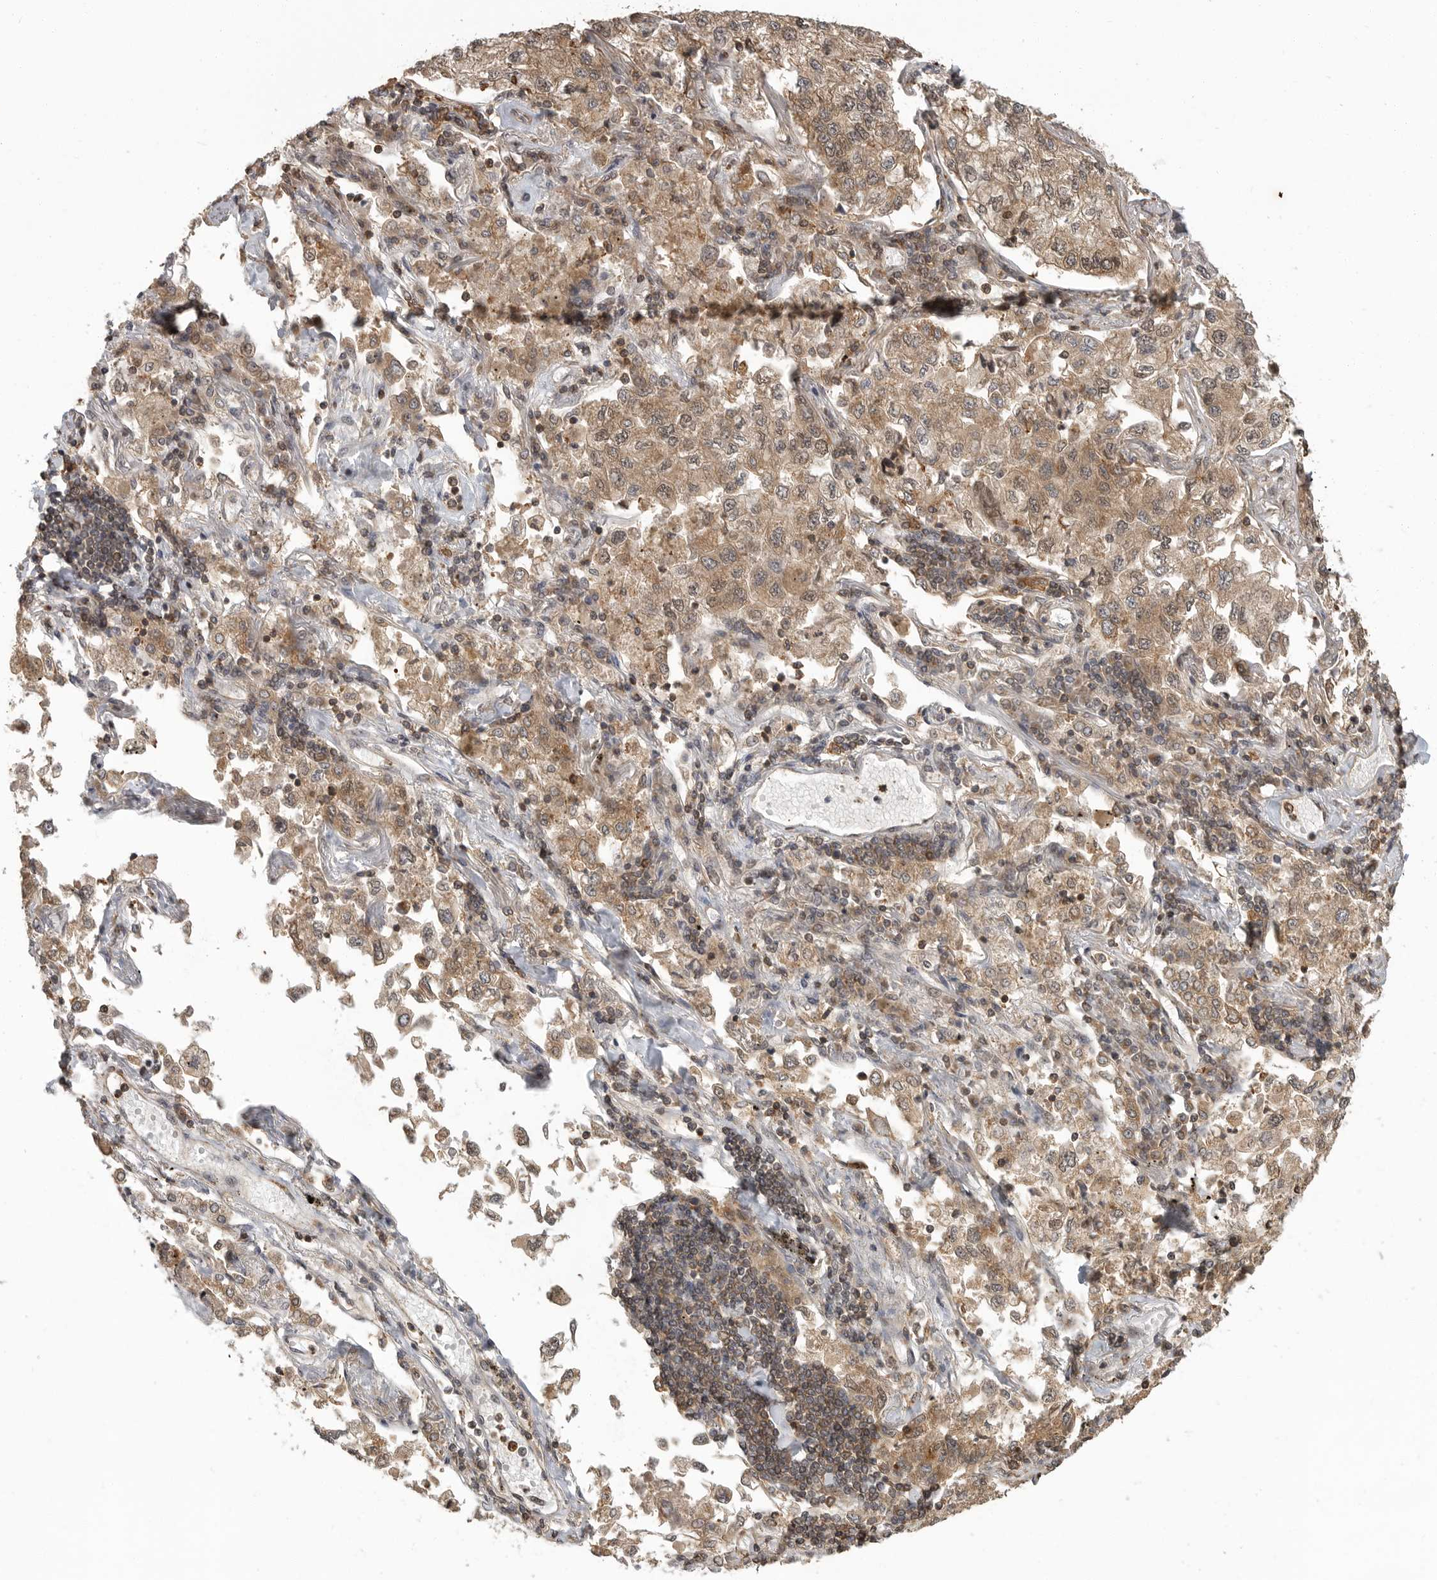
{"staining": {"intensity": "moderate", "quantity": ">75%", "location": "cytoplasmic/membranous,nuclear"}, "tissue": "lung cancer", "cell_type": "Tumor cells", "image_type": "cancer", "snomed": [{"axis": "morphology", "description": "Adenocarcinoma, NOS"}, {"axis": "topography", "description": "Lung"}], "caption": "Immunohistochemical staining of human lung cancer (adenocarcinoma) exhibits medium levels of moderate cytoplasmic/membranous and nuclear positivity in approximately >75% of tumor cells. (DAB IHC, brown staining for protein, blue staining for nuclei).", "gene": "ERN1", "patient": {"sex": "male", "age": 63}}